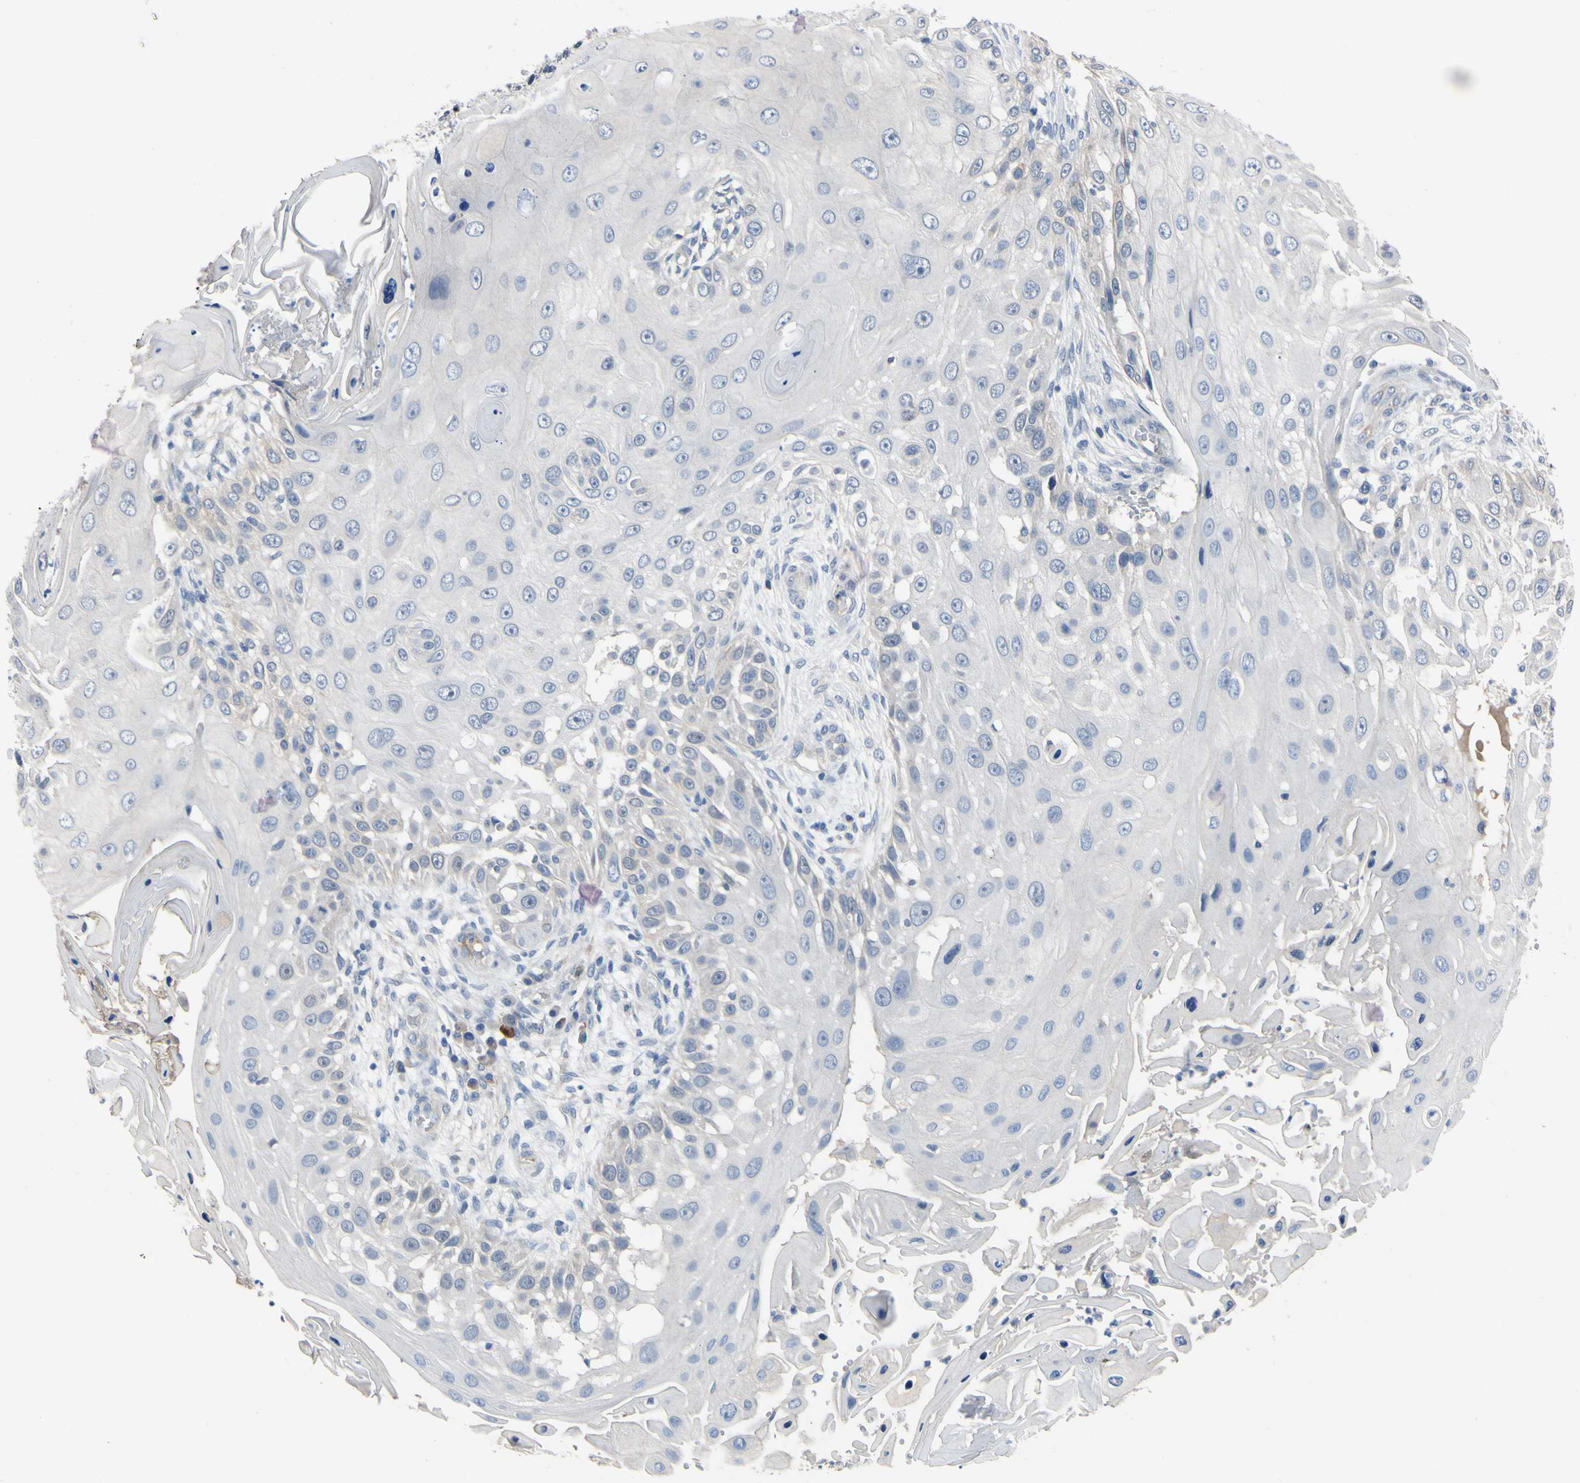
{"staining": {"intensity": "negative", "quantity": "none", "location": "none"}, "tissue": "skin cancer", "cell_type": "Tumor cells", "image_type": "cancer", "snomed": [{"axis": "morphology", "description": "Squamous cell carcinoma, NOS"}, {"axis": "topography", "description": "Skin"}], "caption": "Human skin squamous cell carcinoma stained for a protein using IHC displays no staining in tumor cells.", "gene": "LHX9", "patient": {"sex": "female", "age": 44}}